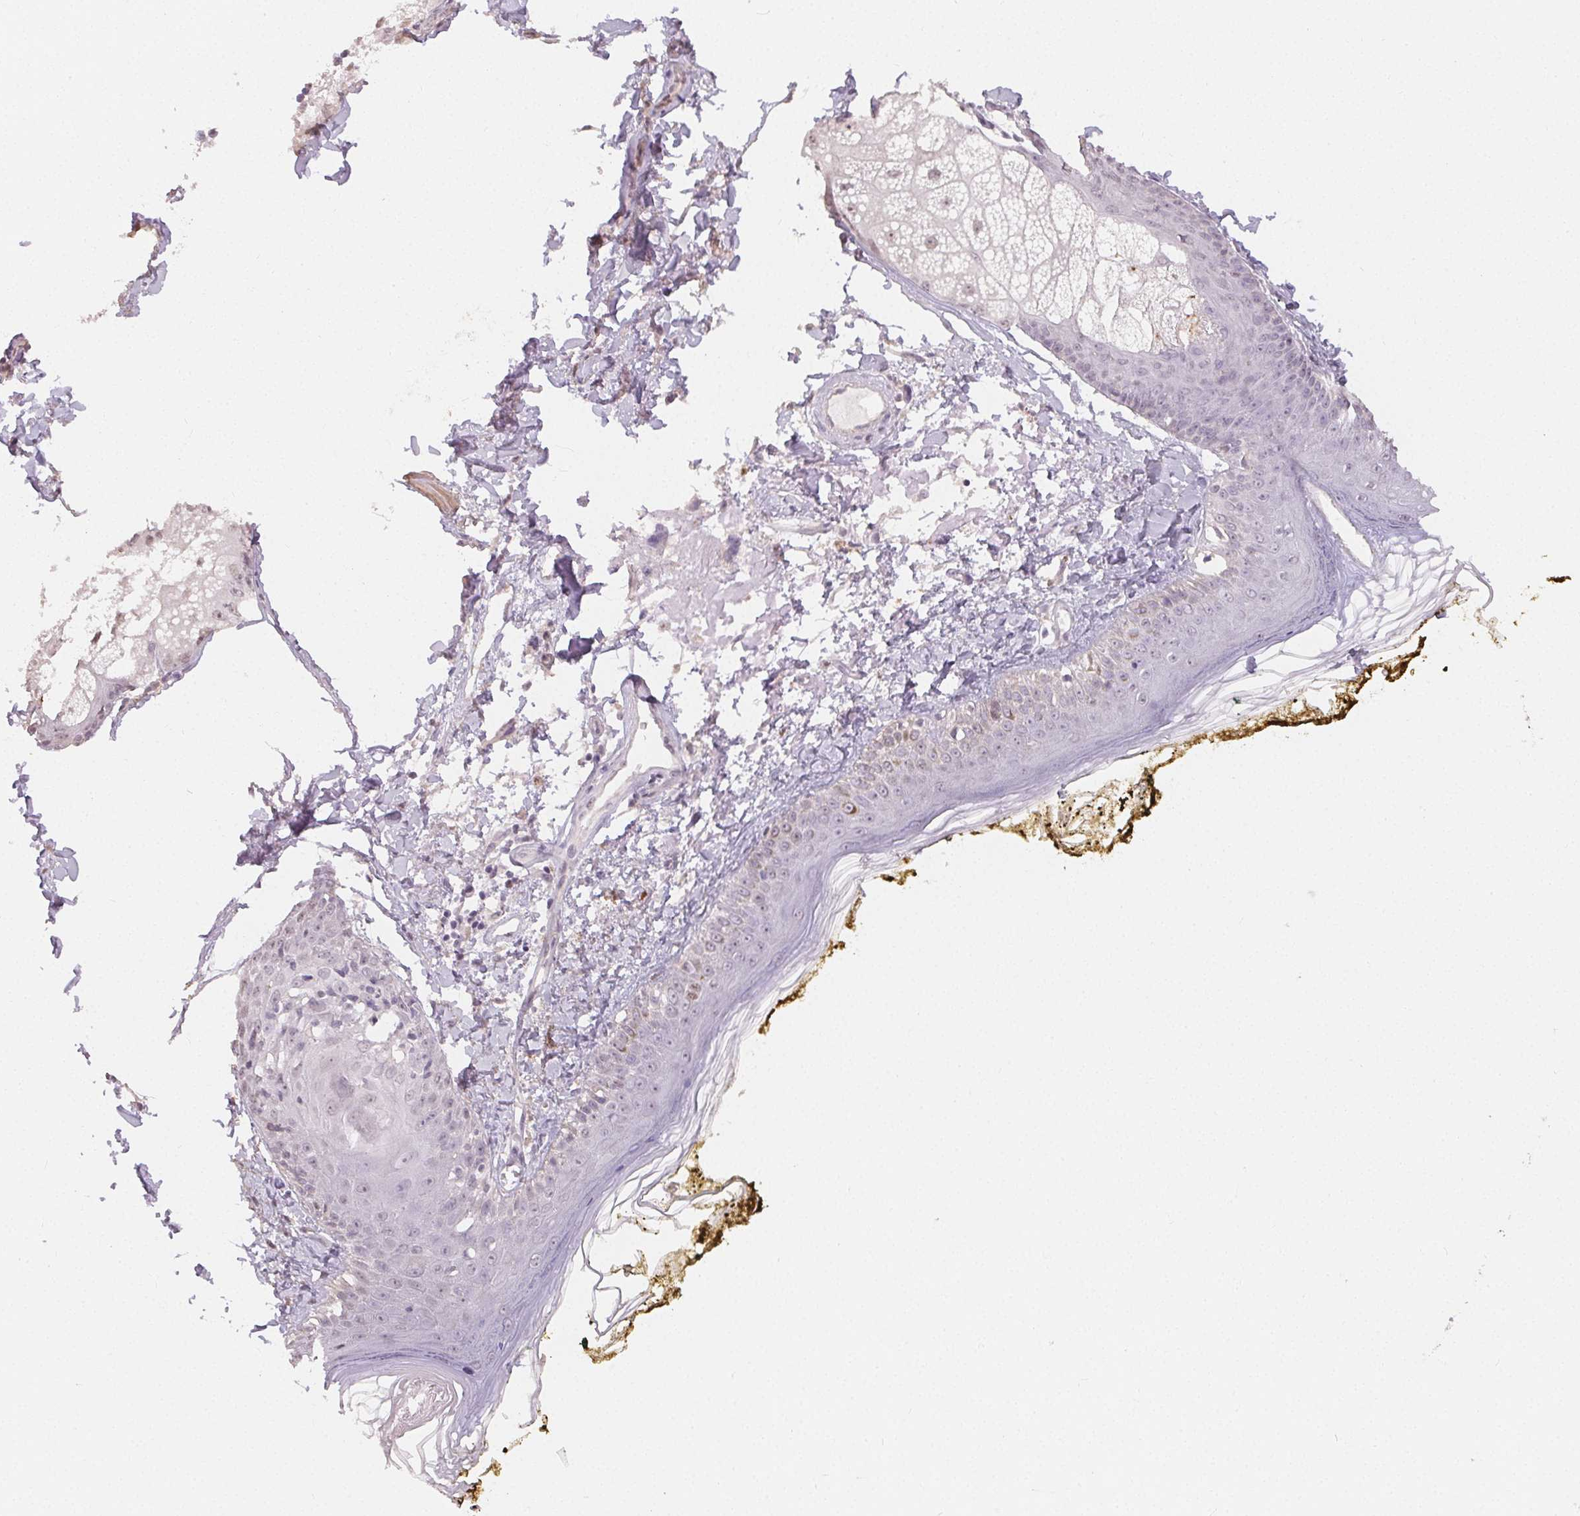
{"staining": {"intensity": "negative", "quantity": "none", "location": "none"}, "tissue": "skin", "cell_type": "Fibroblasts", "image_type": "normal", "snomed": [{"axis": "morphology", "description": "Normal tissue, NOS"}, {"axis": "topography", "description": "Skin"}], "caption": "Immunohistochemistry photomicrograph of normal human skin stained for a protein (brown), which demonstrates no expression in fibroblasts.", "gene": "TMEM174", "patient": {"sex": "male", "age": 76}}